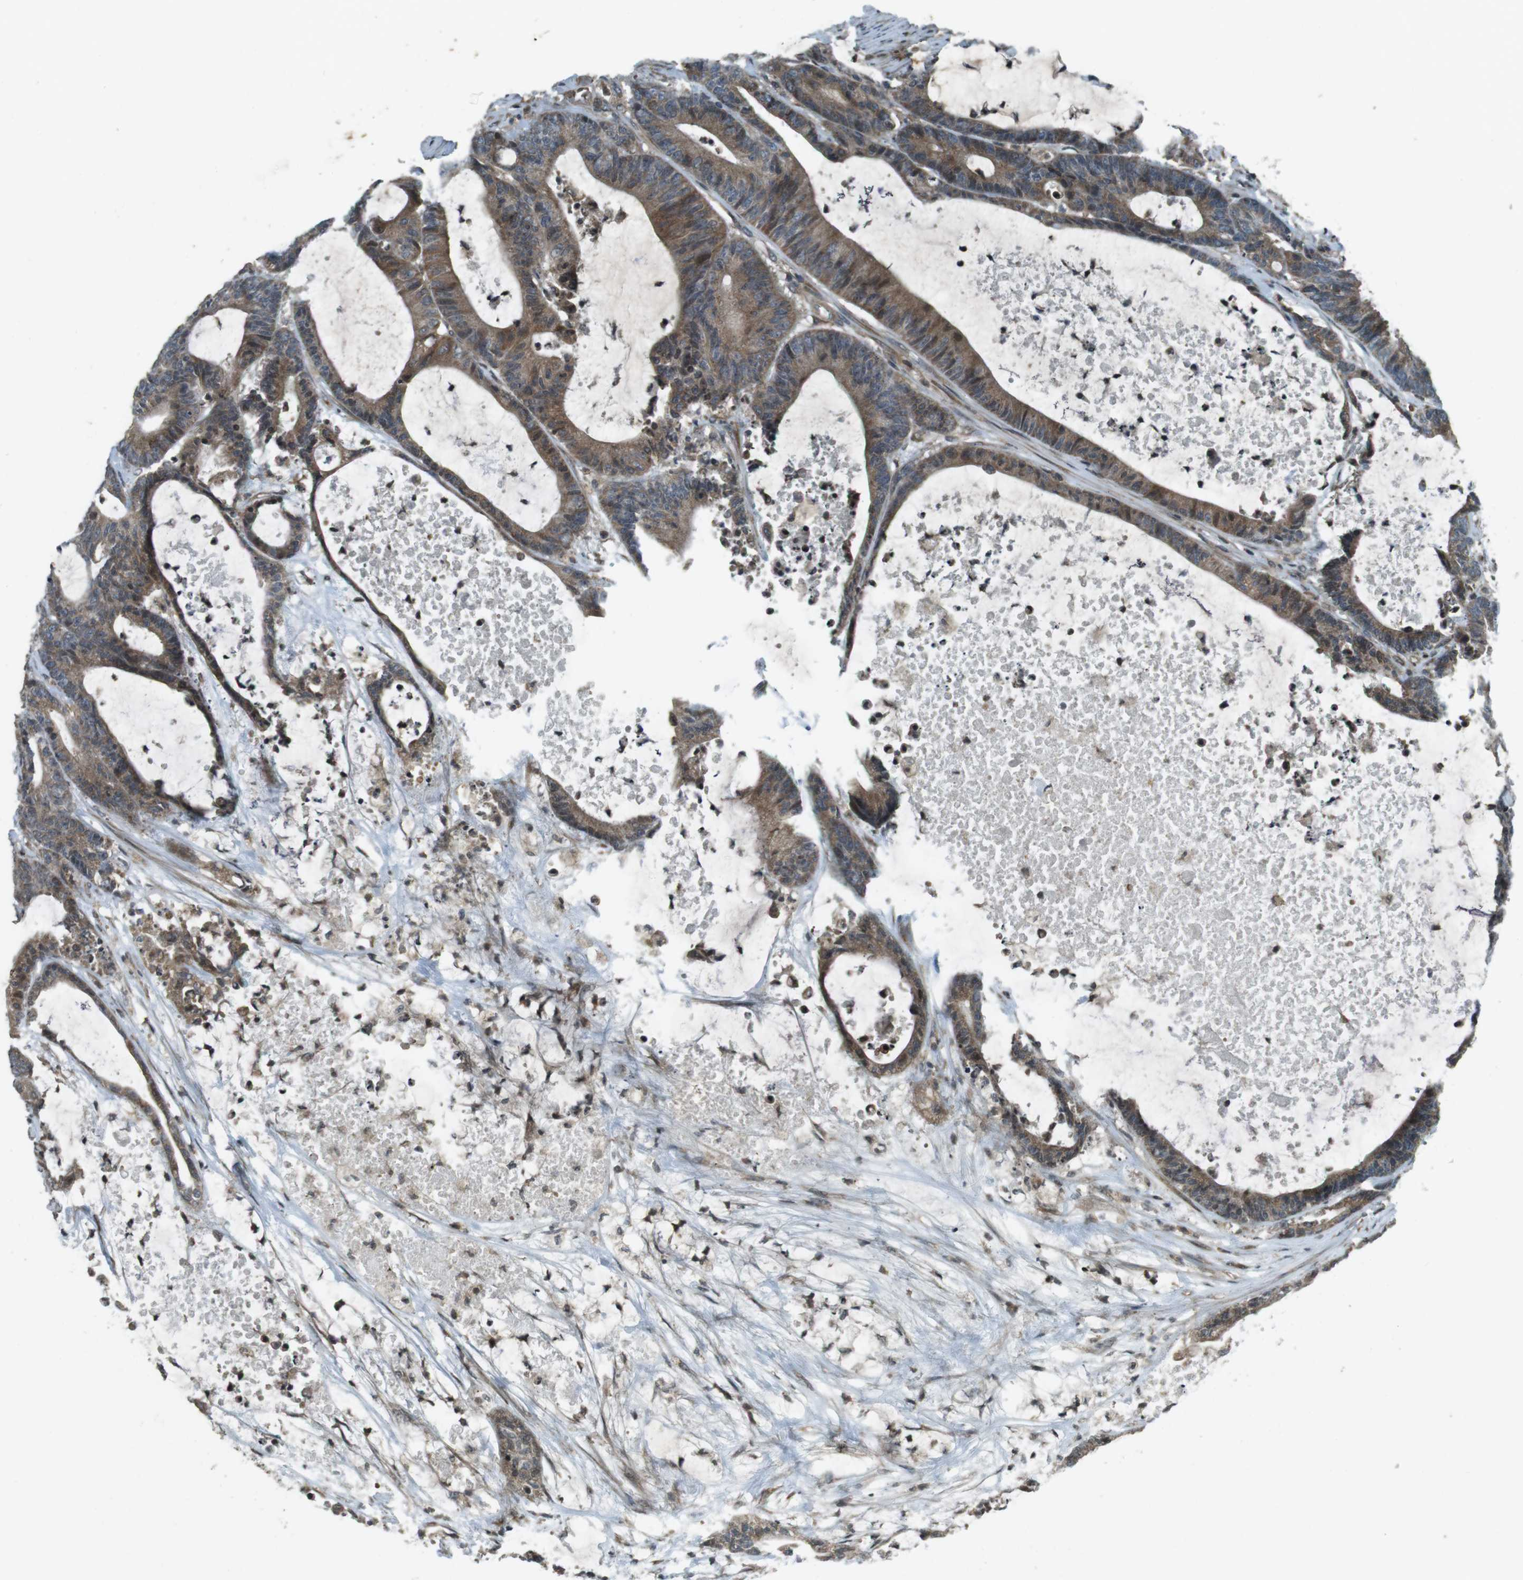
{"staining": {"intensity": "moderate", "quantity": ">75%", "location": "cytoplasmic/membranous"}, "tissue": "colorectal cancer", "cell_type": "Tumor cells", "image_type": "cancer", "snomed": [{"axis": "morphology", "description": "Adenocarcinoma, NOS"}, {"axis": "topography", "description": "Colon"}], "caption": "Colorectal adenocarcinoma stained with DAB IHC shows medium levels of moderate cytoplasmic/membranous staining in approximately >75% of tumor cells.", "gene": "ZYX", "patient": {"sex": "female", "age": 84}}